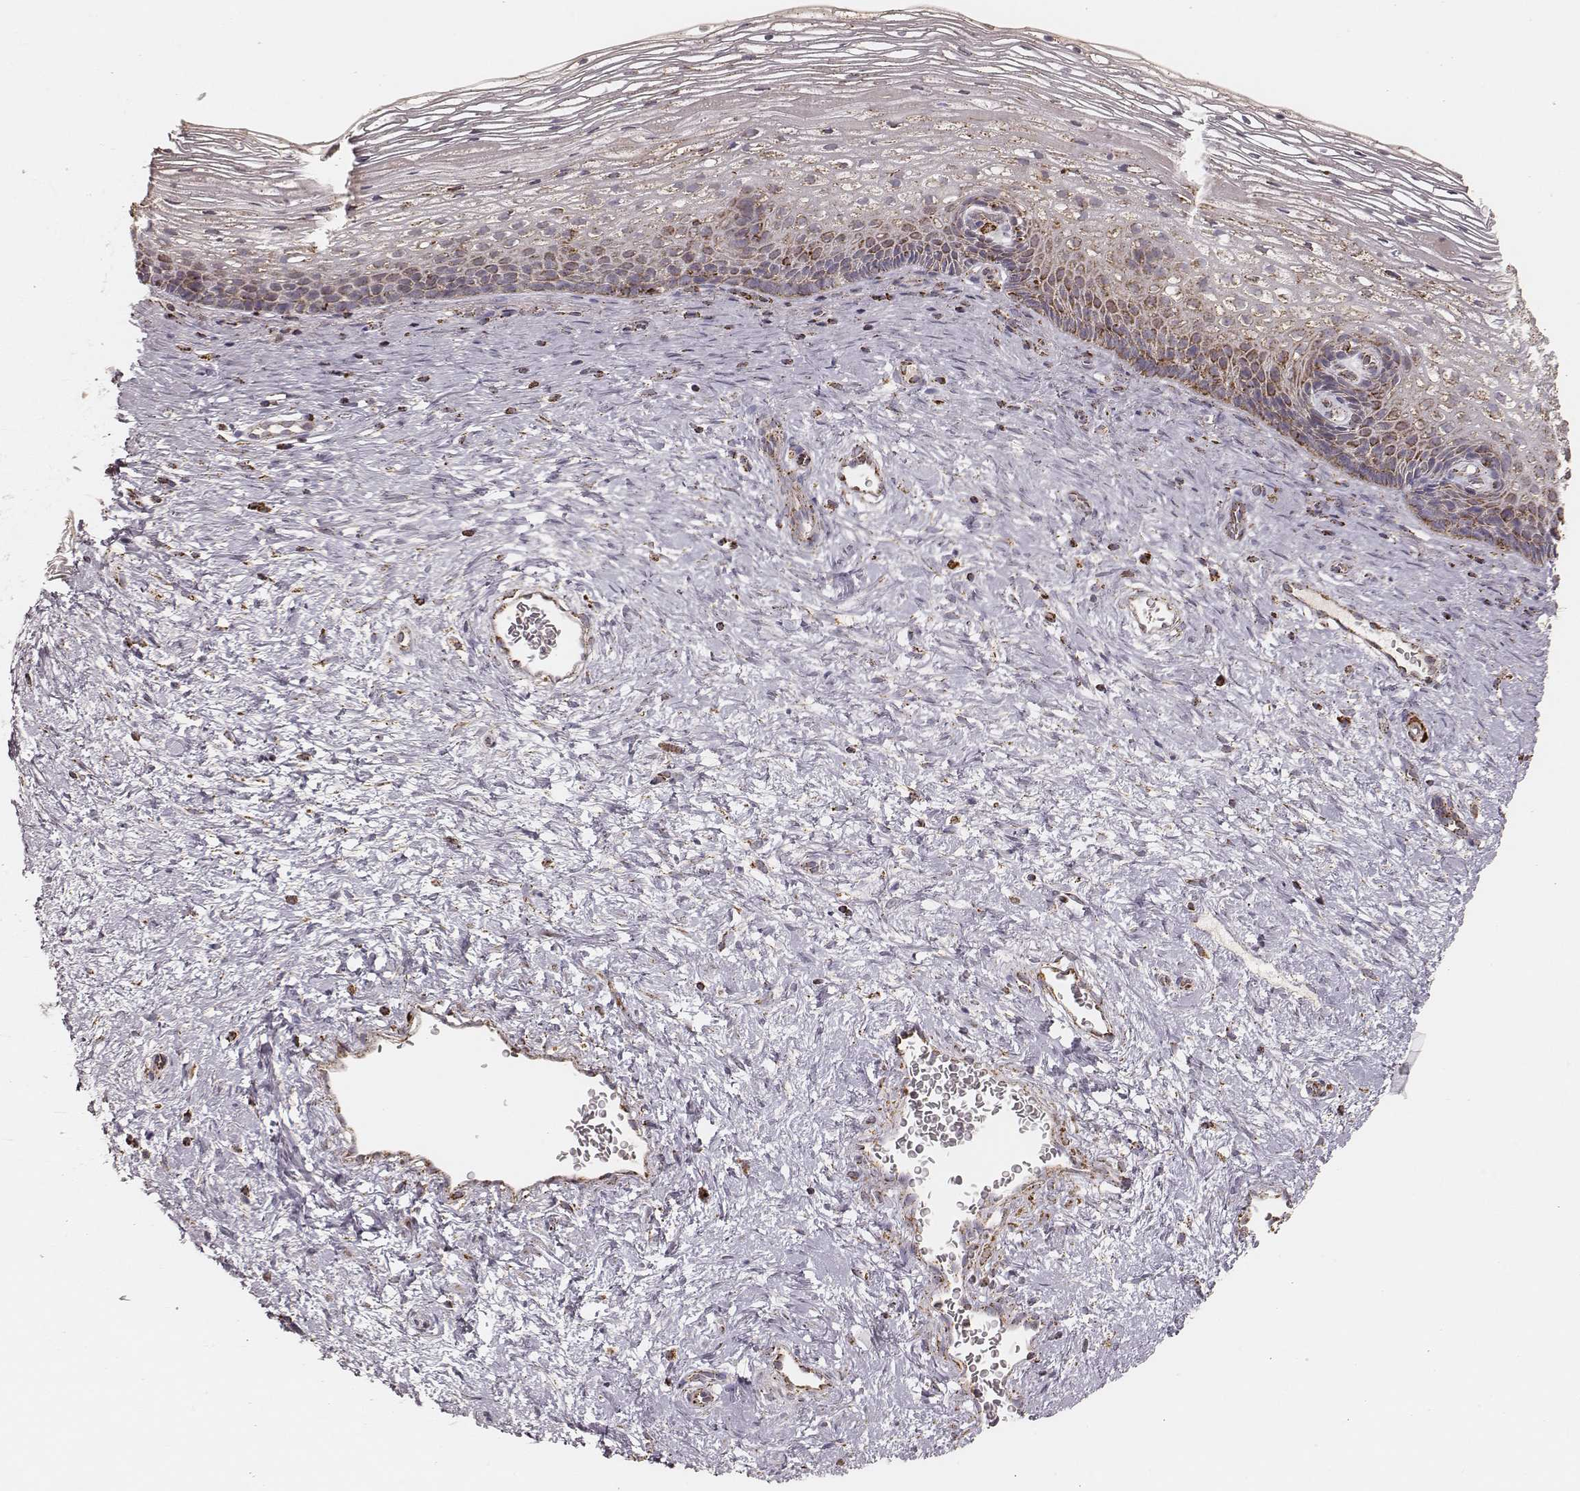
{"staining": {"intensity": "strong", "quantity": ">75%", "location": "cytoplasmic/membranous"}, "tissue": "cervix", "cell_type": "Glandular cells", "image_type": "normal", "snomed": [{"axis": "morphology", "description": "Normal tissue, NOS"}, {"axis": "topography", "description": "Cervix"}], "caption": "High-power microscopy captured an immunohistochemistry micrograph of normal cervix, revealing strong cytoplasmic/membranous positivity in approximately >75% of glandular cells. (Stains: DAB in brown, nuclei in blue, Microscopy: brightfield microscopy at high magnification).", "gene": "CS", "patient": {"sex": "female", "age": 34}}